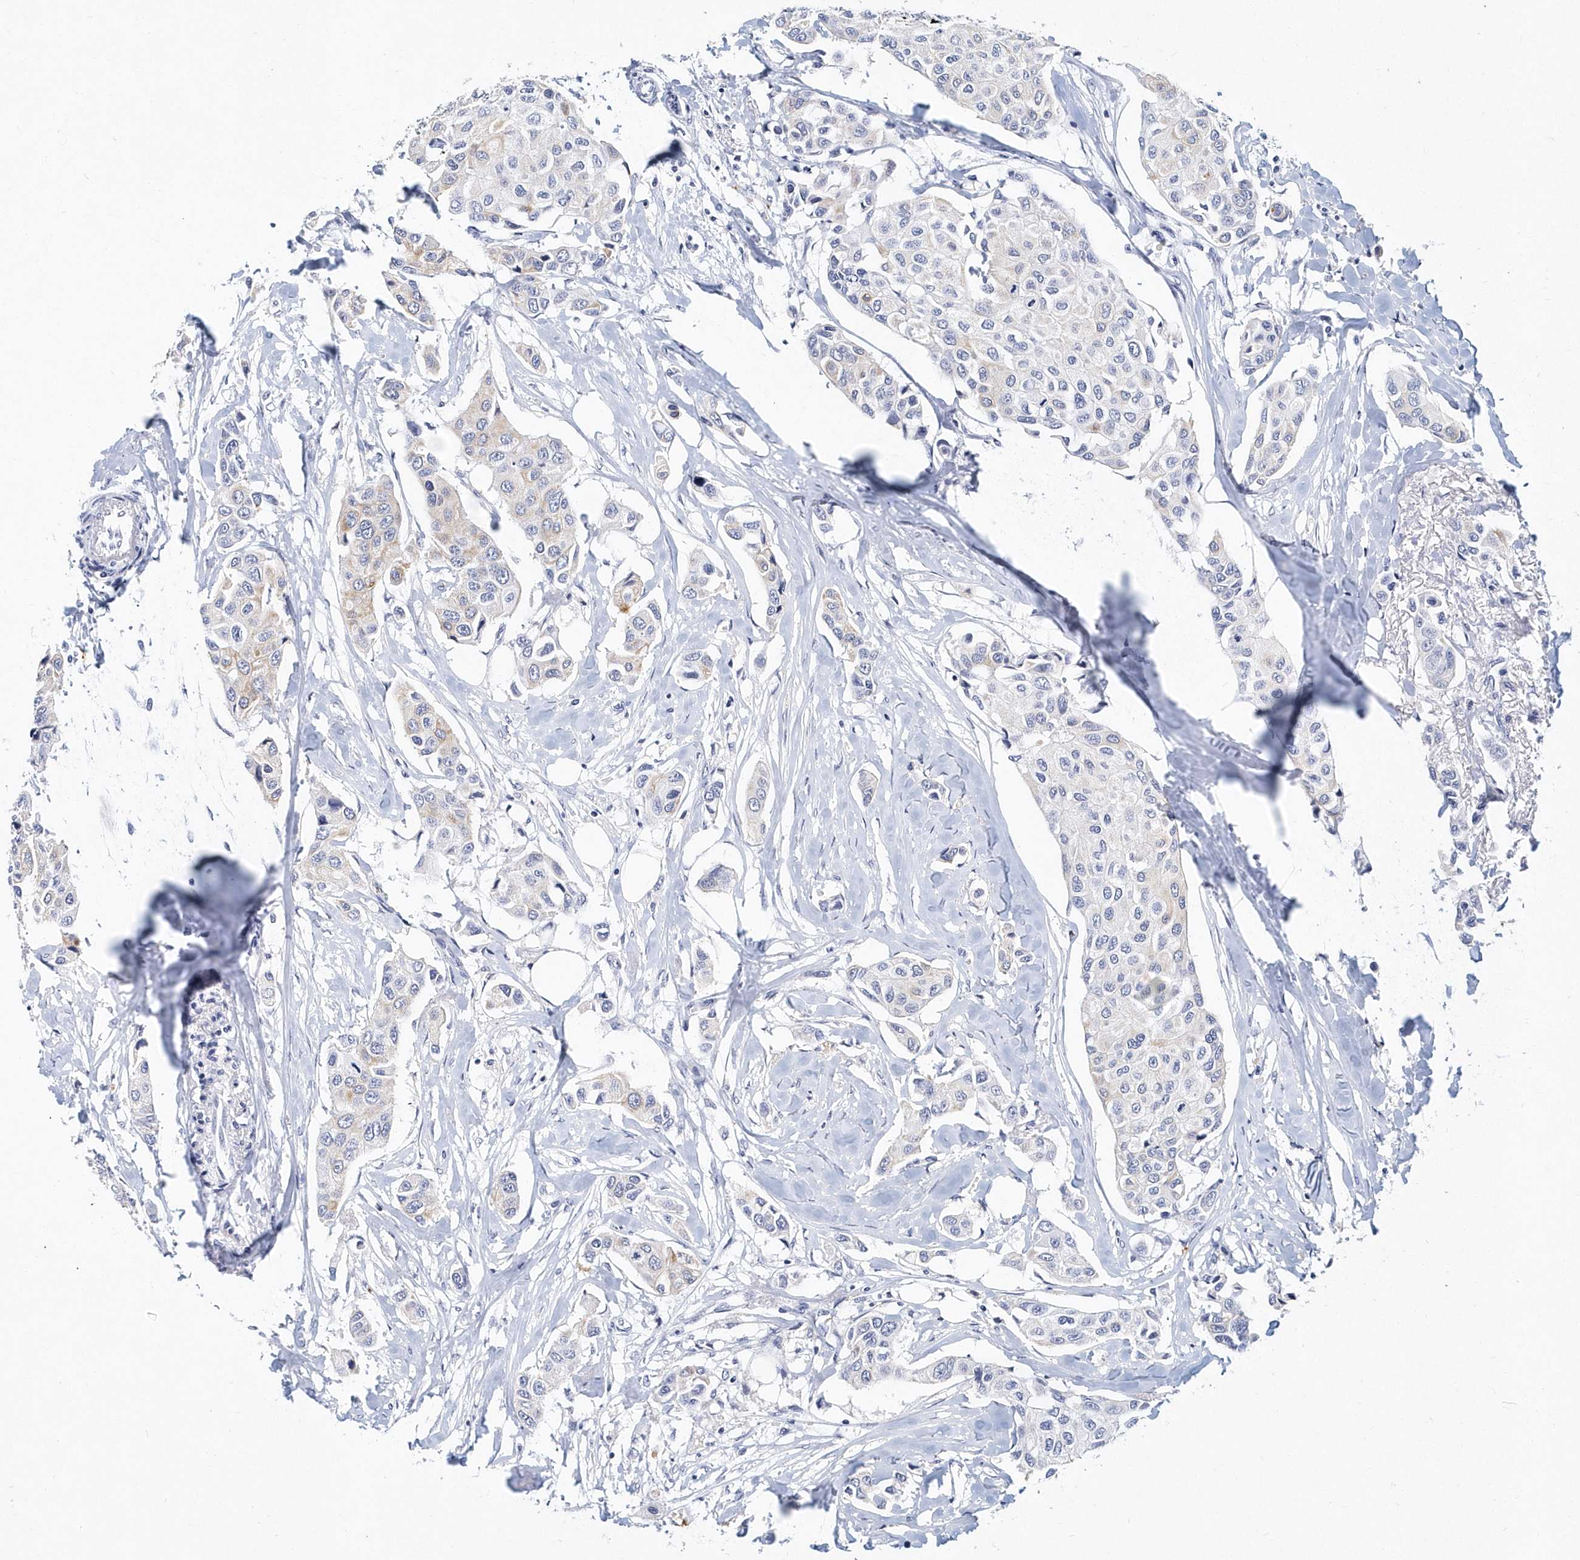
{"staining": {"intensity": "negative", "quantity": "none", "location": "none"}, "tissue": "breast cancer", "cell_type": "Tumor cells", "image_type": "cancer", "snomed": [{"axis": "morphology", "description": "Duct carcinoma"}, {"axis": "topography", "description": "Breast"}], "caption": "Immunohistochemical staining of human breast invasive ductal carcinoma displays no significant staining in tumor cells.", "gene": "ITGA2B", "patient": {"sex": "female", "age": 80}}